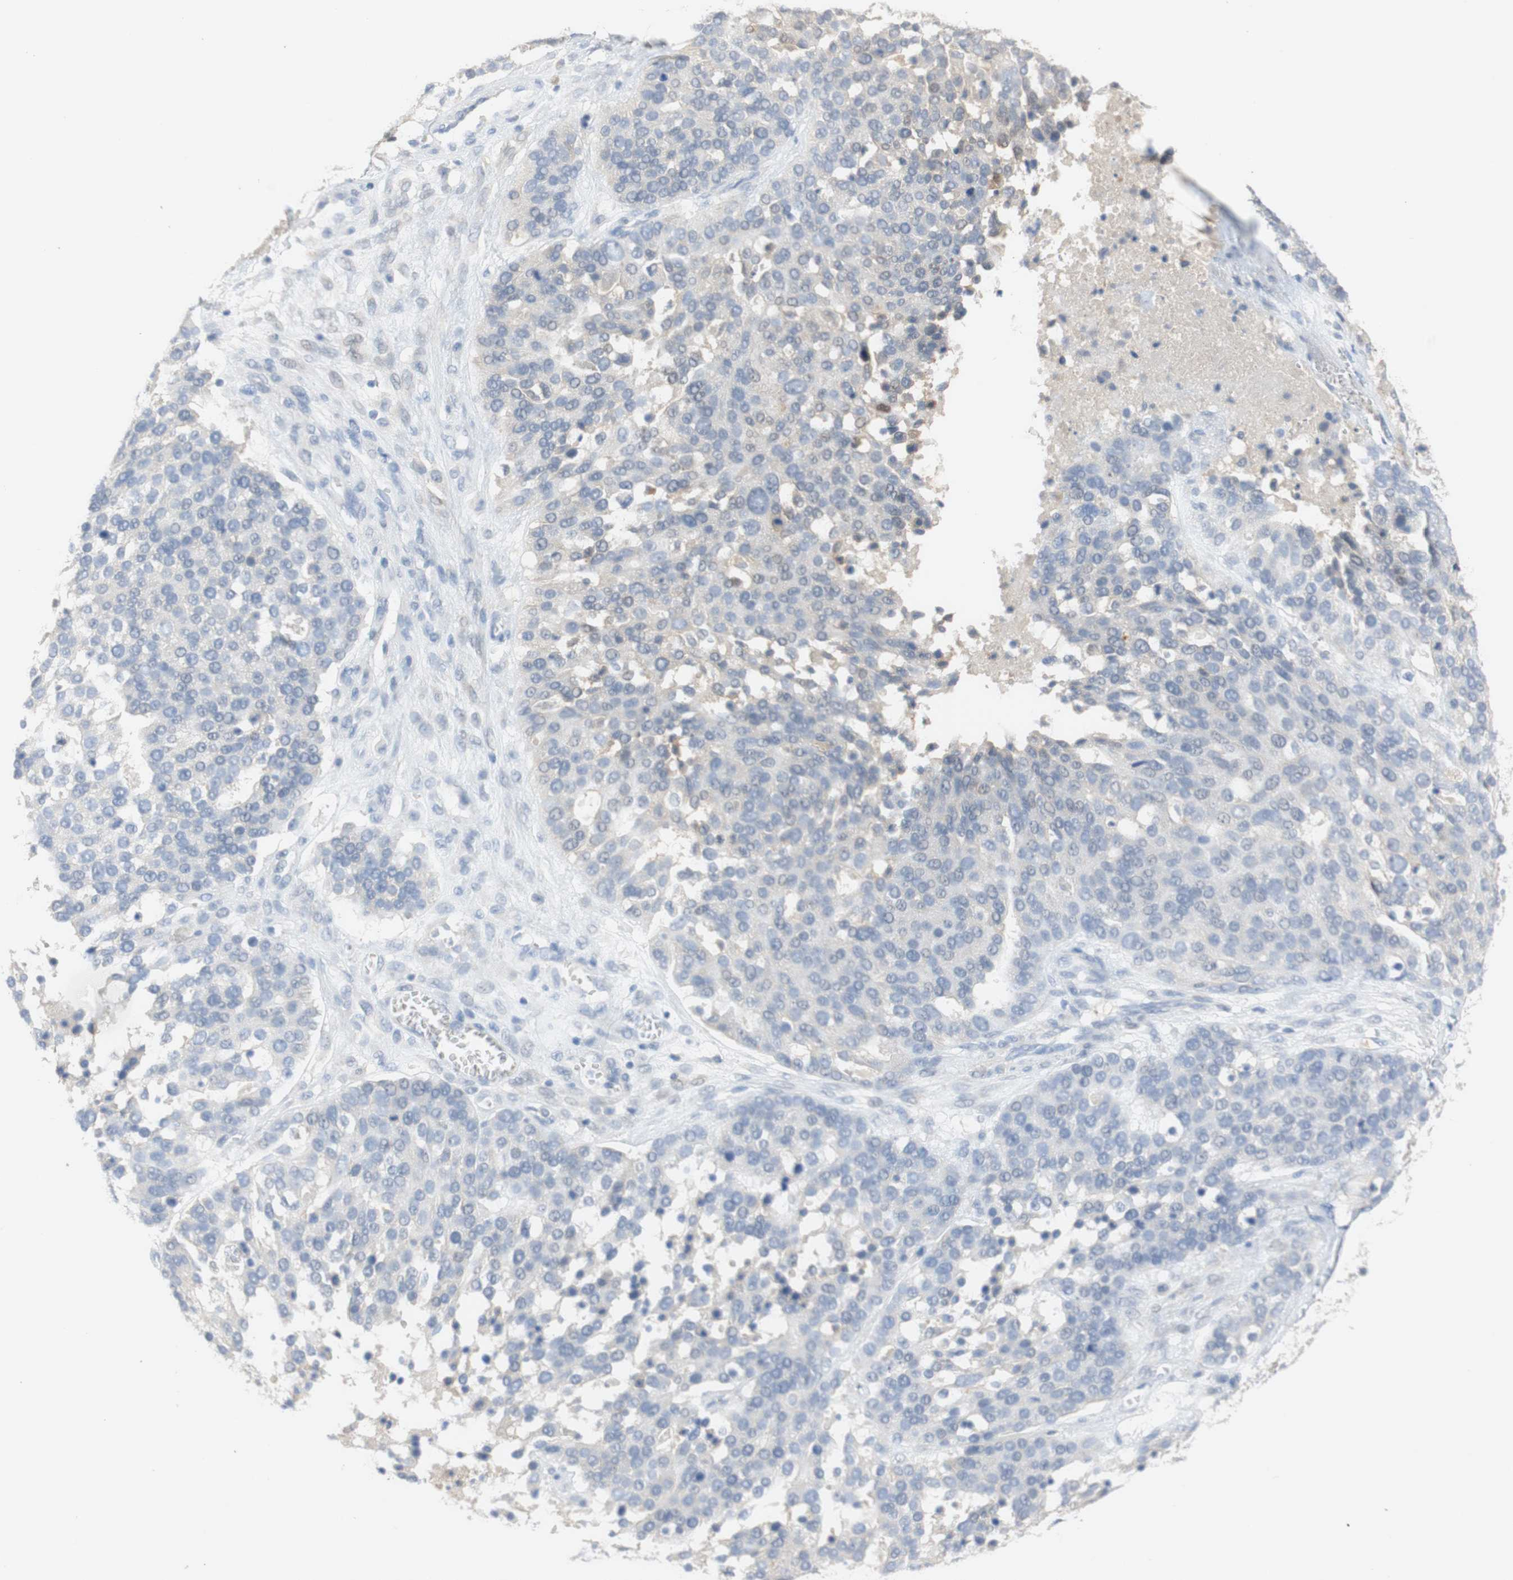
{"staining": {"intensity": "negative", "quantity": "none", "location": "none"}, "tissue": "ovarian cancer", "cell_type": "Tumor cells", "image_type": "cancer", "snomed": [{"axis": "morphology", "description": "Cystadenocarcinoma, serous, NOS"}, {"axis": "topography", "description": "Ovary"}], "caption": "Ovarian cancer (serous cystadenocarcinoma) stained for a protein using immunohistochemistry (IHC) demonstrates no staining tumor cells.", "gene": "SELENBP1", "patient": {"sex": "female", "age": 44}}